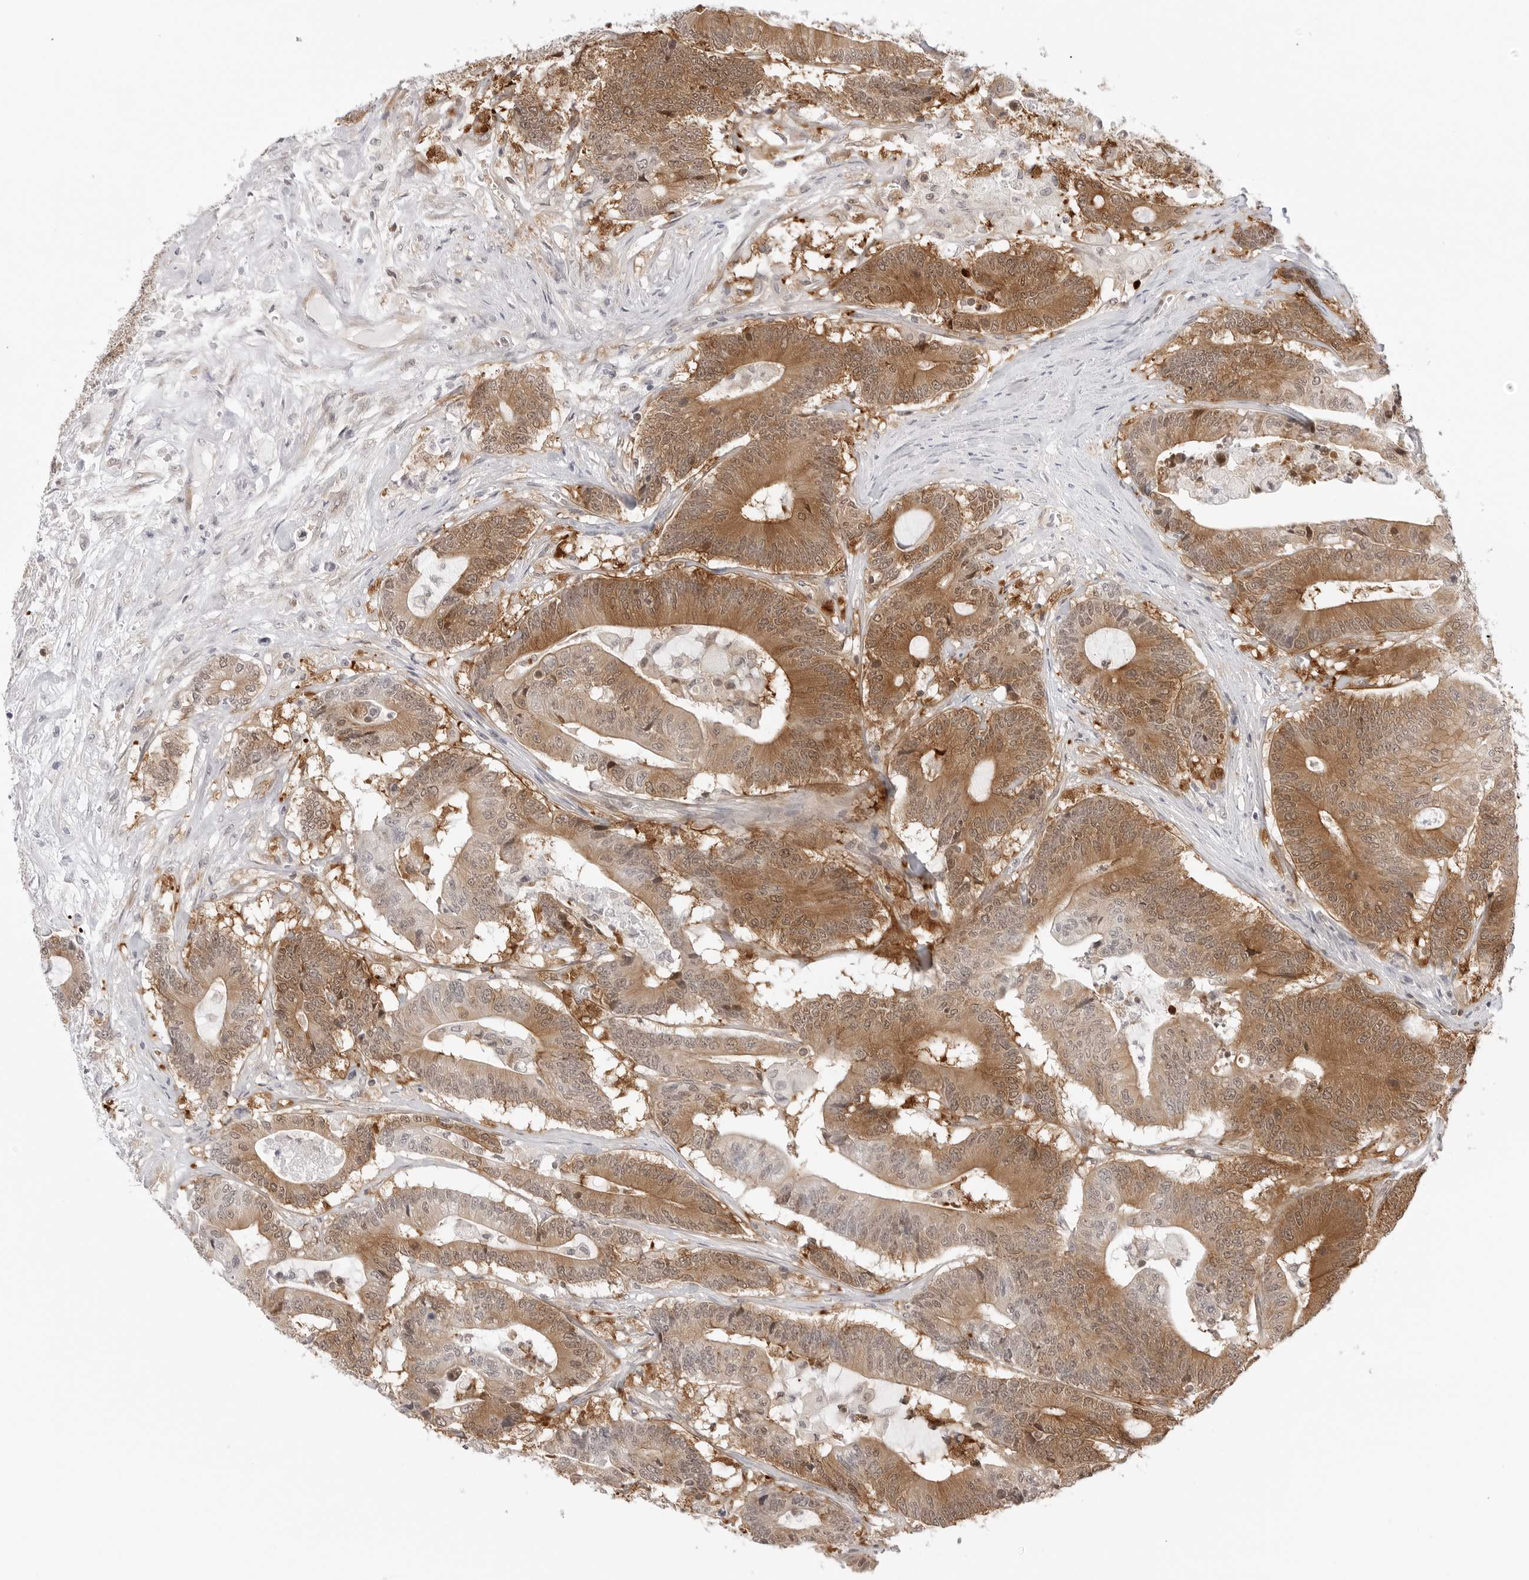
{"staining": {"intensity": "strong", "quantity": ">75%", "location": "cytoplasmic/membranous,nuclear"}, "tissue": "colorectal cancer", "cell_type": "Tumor cells", "image_type": "cancer", "snomed": [{"axis": "morphology", "description": "Adenocarcinoma, NOS"}, {"axis": "topography", "description": "Colon"}], "caption": "Colorectal cancer stained with DAB immunohistochemistry (IHC) reveals high levels of strong cytoplasmic/membranous and nuclear positivity in about >75% of tumor cells. The staining was performed using DAB (3,3'-diaminobenzidine), with brown indicating positive protein expression. Nuclei are stained blue with hematoxylin.", "gene": "NUDC", "patient": {"sex": "female", "age": 84}}